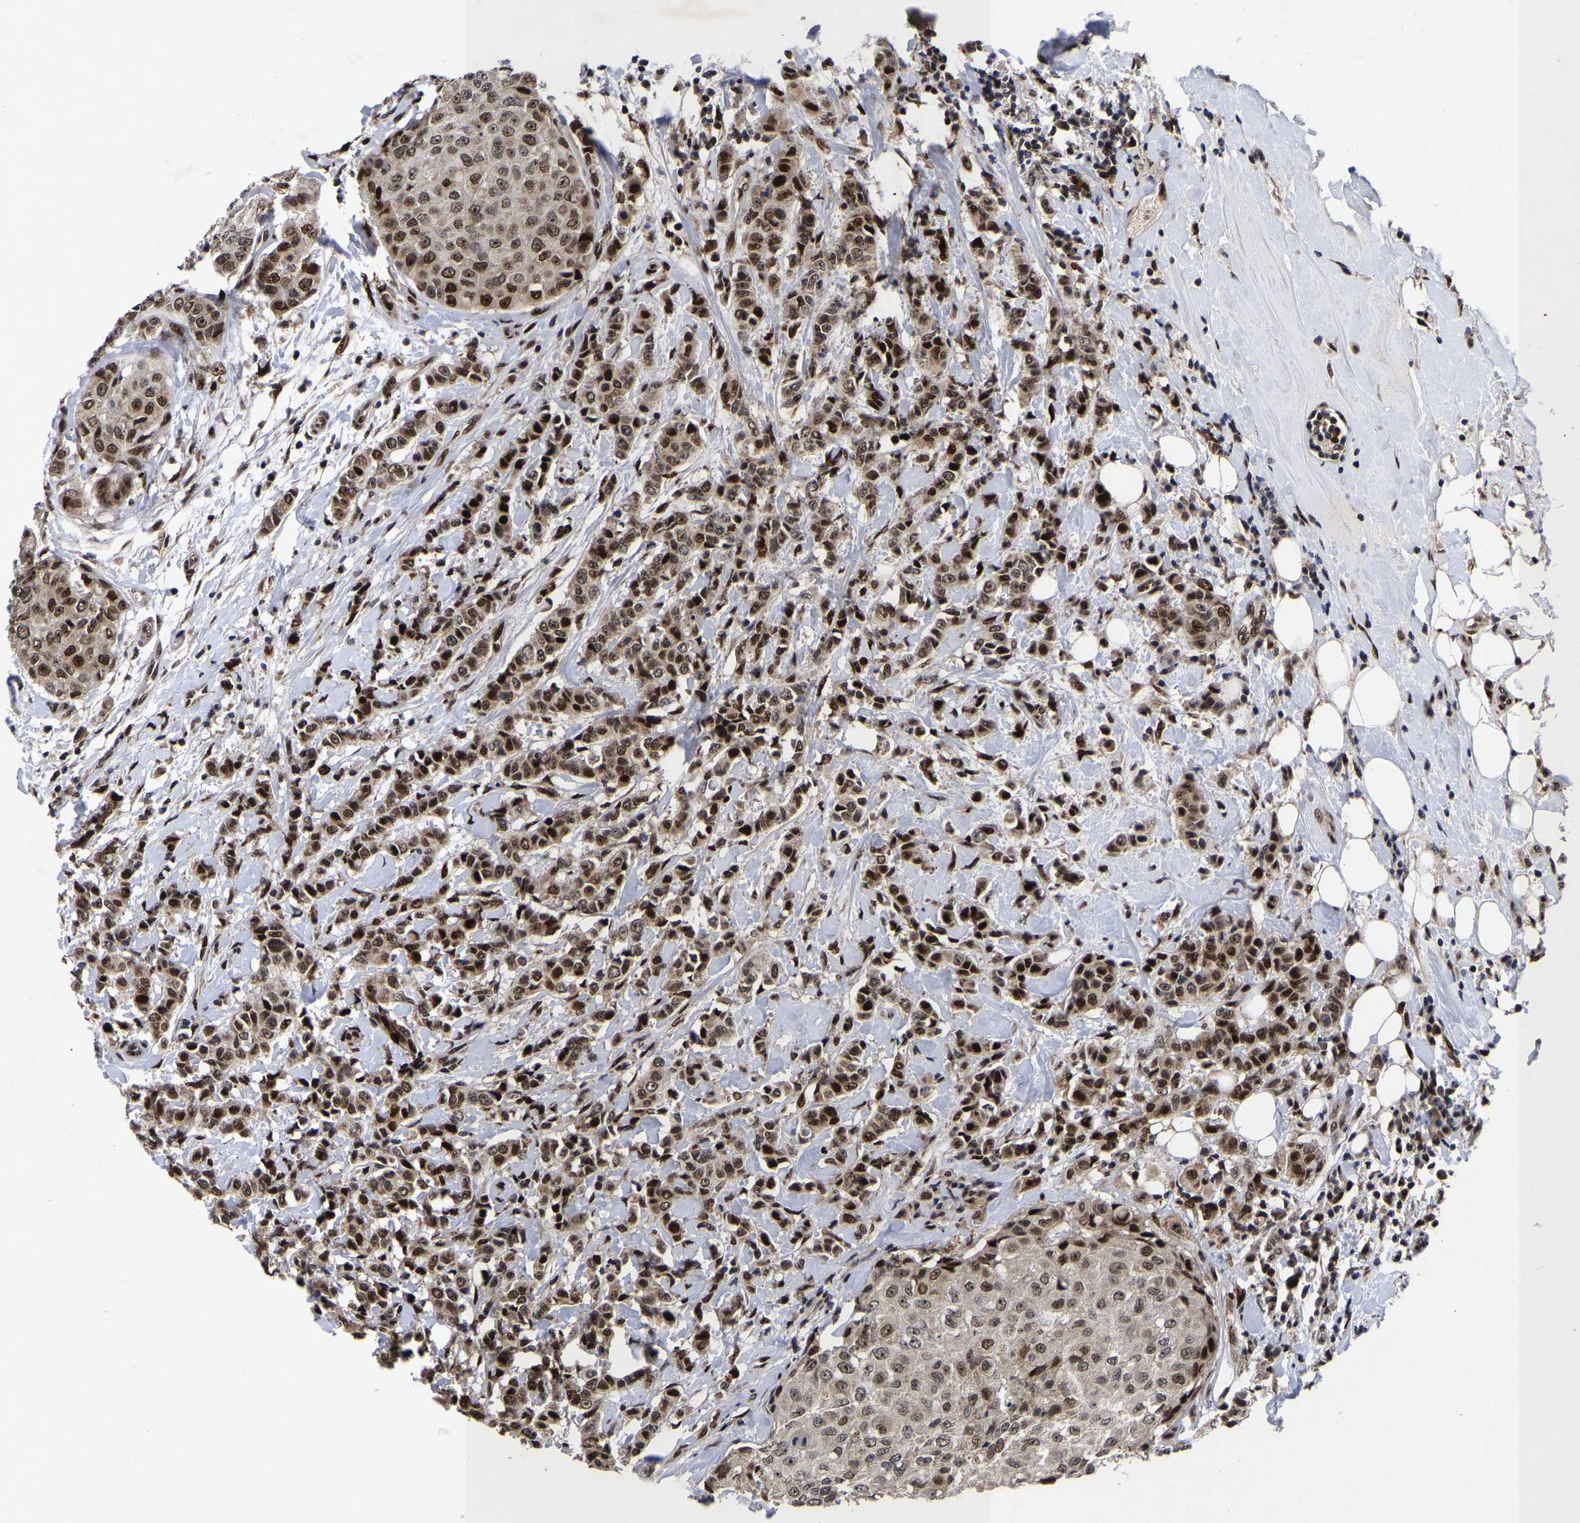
{"staining": {"intensity": "strong", "quantity": ">75%", "location": "nuclear"}, "tissue": "breast cancer", "cell_type": "Tumor cells", "image_type": "cancer", "snomed": [{"axis": "morphology", "description": "Duct carcinoma"}, {"axis": "topography", "description": "Breast"}], "caption": "The immunohistochemical stain labels strong nuclear expression in tumor cells of breast cancer (infiltrating ductal carcinoma) tissue.", "gene": "JUNB", "patient": {"sex": "female", "age": 27}}